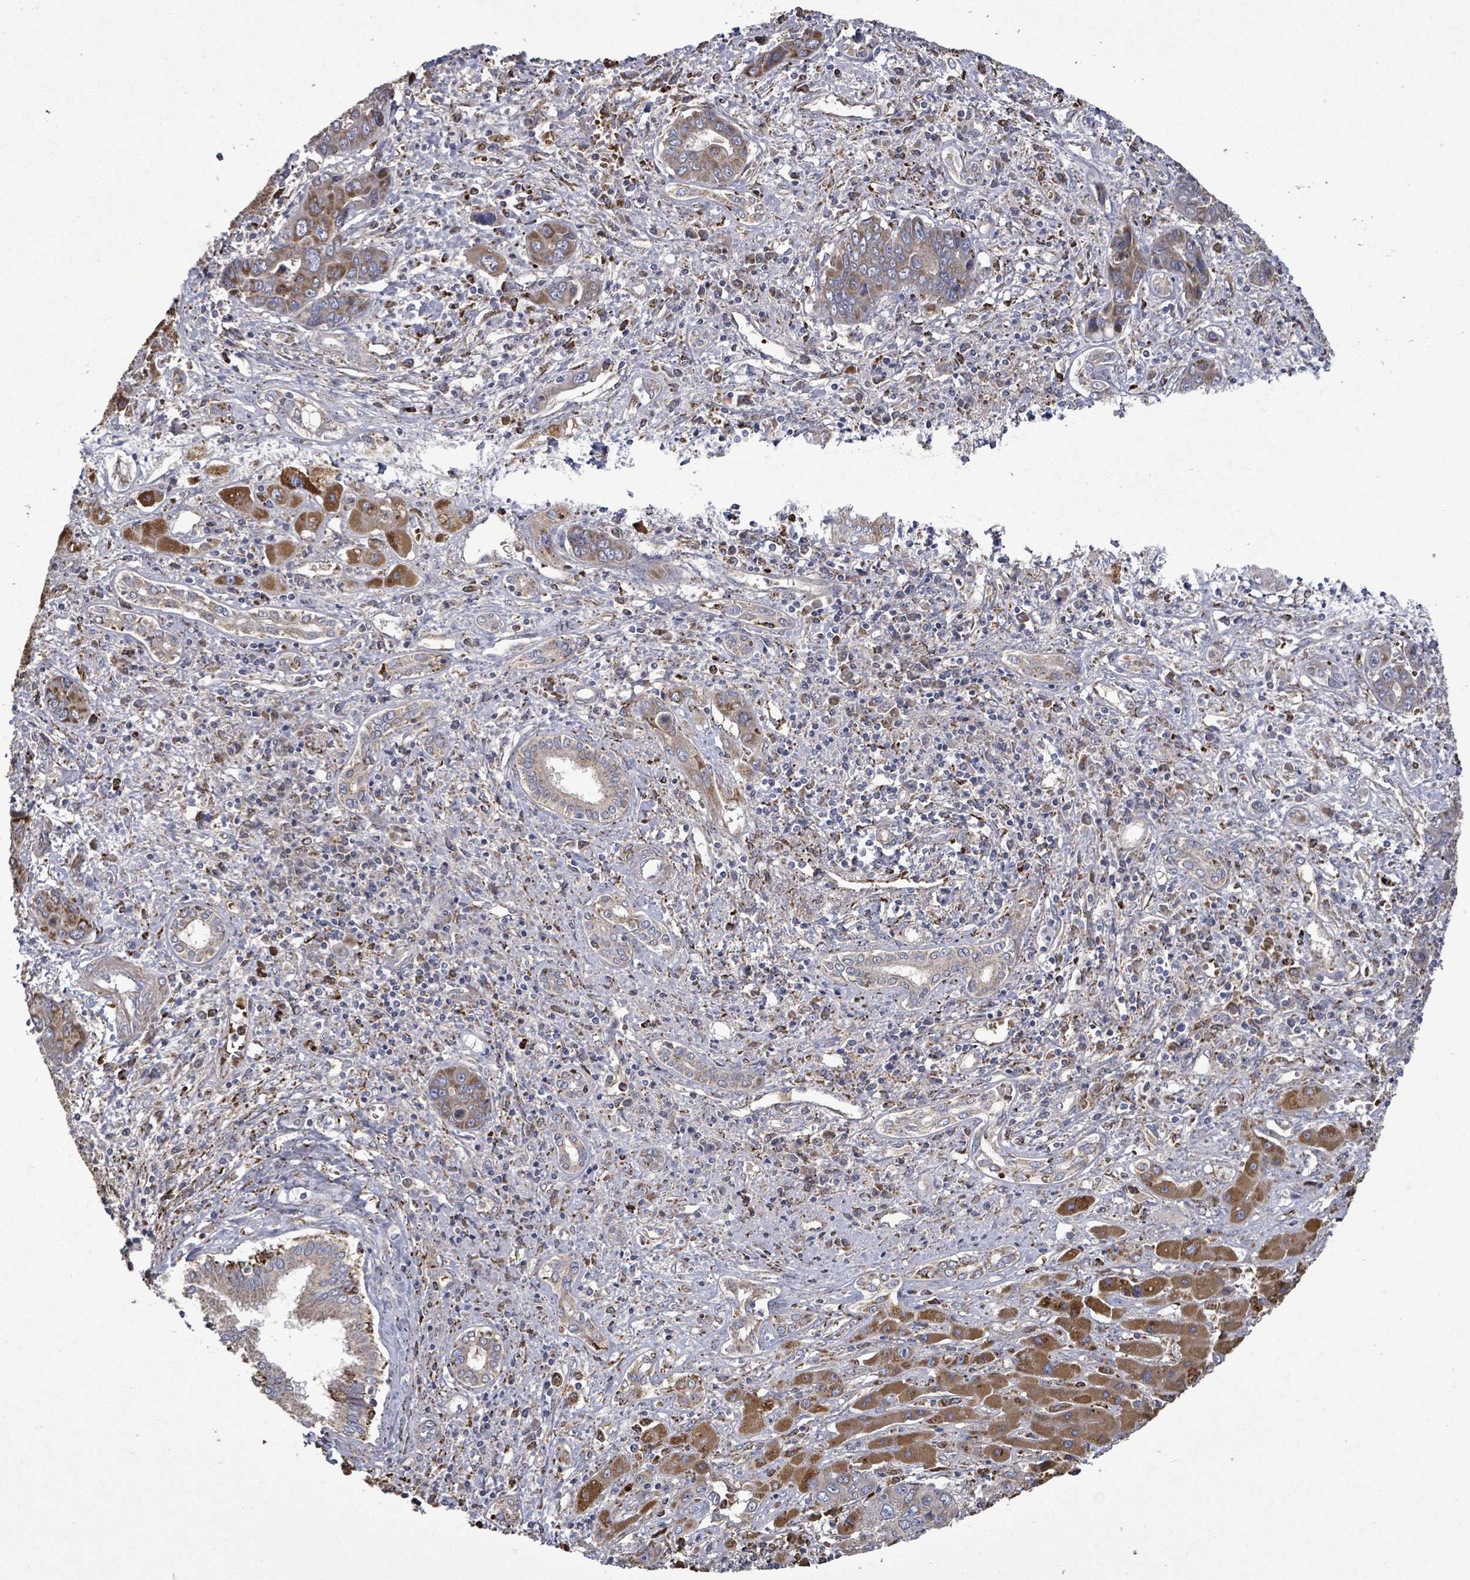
{"staining": {"intensity": "strong", "quantity": "25%-75%", "location": "cytoplasmic/membranous"}, "tissue": "liver cancer", "cell_type": "Tumor cells", "image_type": "cancer", "snomed": [{"axis": "morphology", "description": "Cholangiocarcinoma"}, {"axis": "topography", "description": "Liver"}], "caption": "This histopathology image displays immunohistochemistry staining of liver cancer (cholangiocarcinoma), with high strong cytoplasmic/membranous expression in about 25%-75% of tumor cells.", "gene": "MTMR12", "patient": {"sex": "male", "age": 67}}